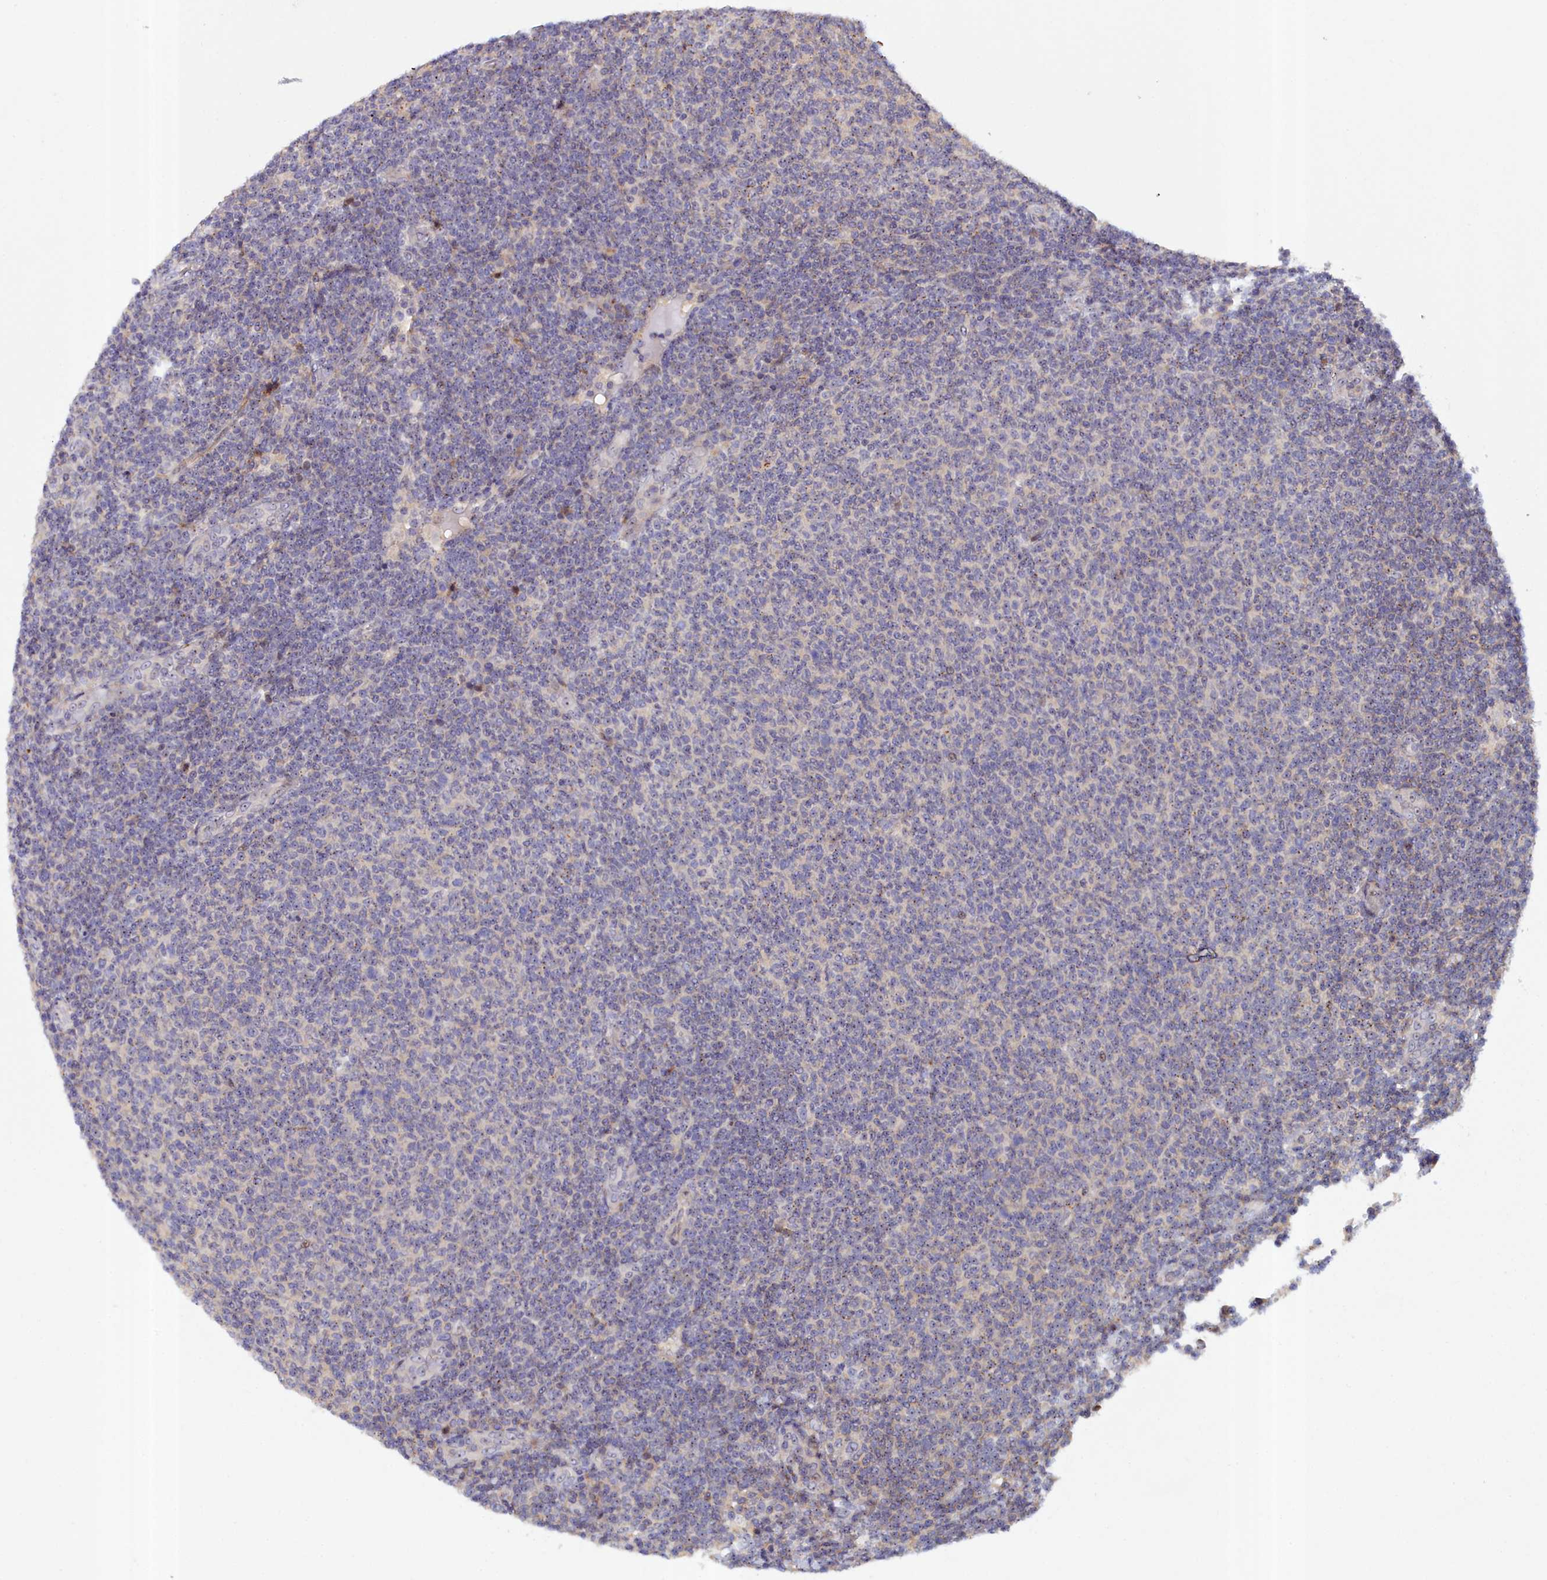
{"staining": {"intensity": "negative", "quantity": "none", "location": "none"}, "tissue": "lymphoma", "cell_type": "Tumor cells", "image_type": "cancer", "snomed": [{"axis": "morphology", "description": "Malignant lymphoma, non-Hodgkin's type, Low grade"}, {"axis": "topography", "description": "Lymph node"}], "caption": "A high-resolution micrograph shows immunohistochemistry staining of lymphoma, which reveals no significant staining in tumor cells.", "gene": "NEURL4", "patient": {"sex": "male", "age": 66}}